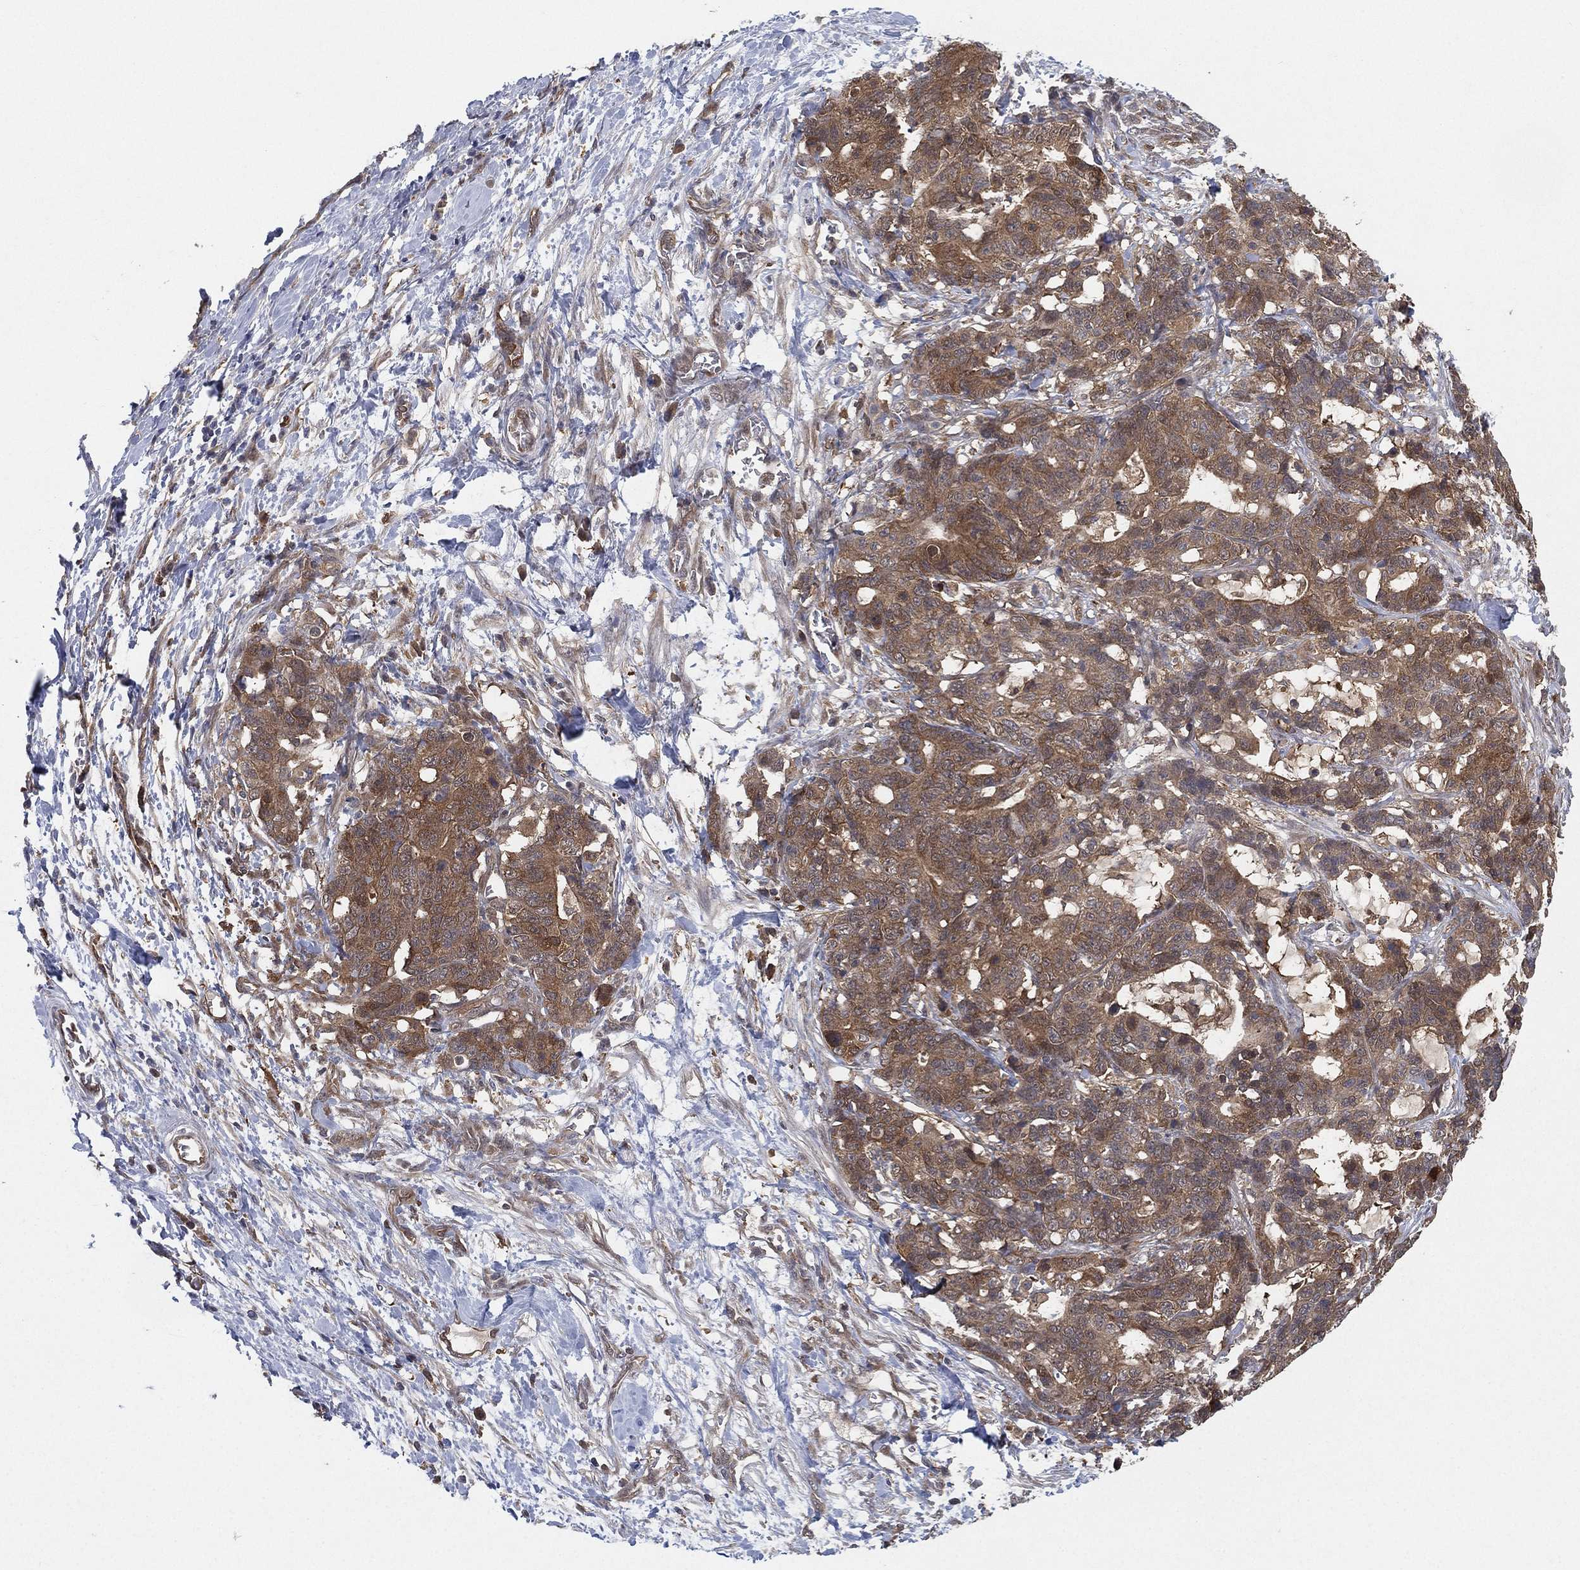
{"staining": {"intensity": "moderate", "quantity": ">75%", "location": "cytoplasmic/membranous"}, "tissue": "stomach cancer", "cell_type": "Tumor cells", "image_type": "cancer", "snomed": [{"axis": "morphology", "description": "Normal tissue, NOS"}, {"axis": "morphology", "description": "Adenocarcinoma, NOS"}, {"axis": "topography", "description": "Stomach"}], "caption": "Stomach cancer stained for a protein (brown) demonstrates moderate cytoplasmic/membranous positive staining in about >75% of tumor cells.", "gene": "PSMG4", "patient": {"sex": "female", "age": 64}}